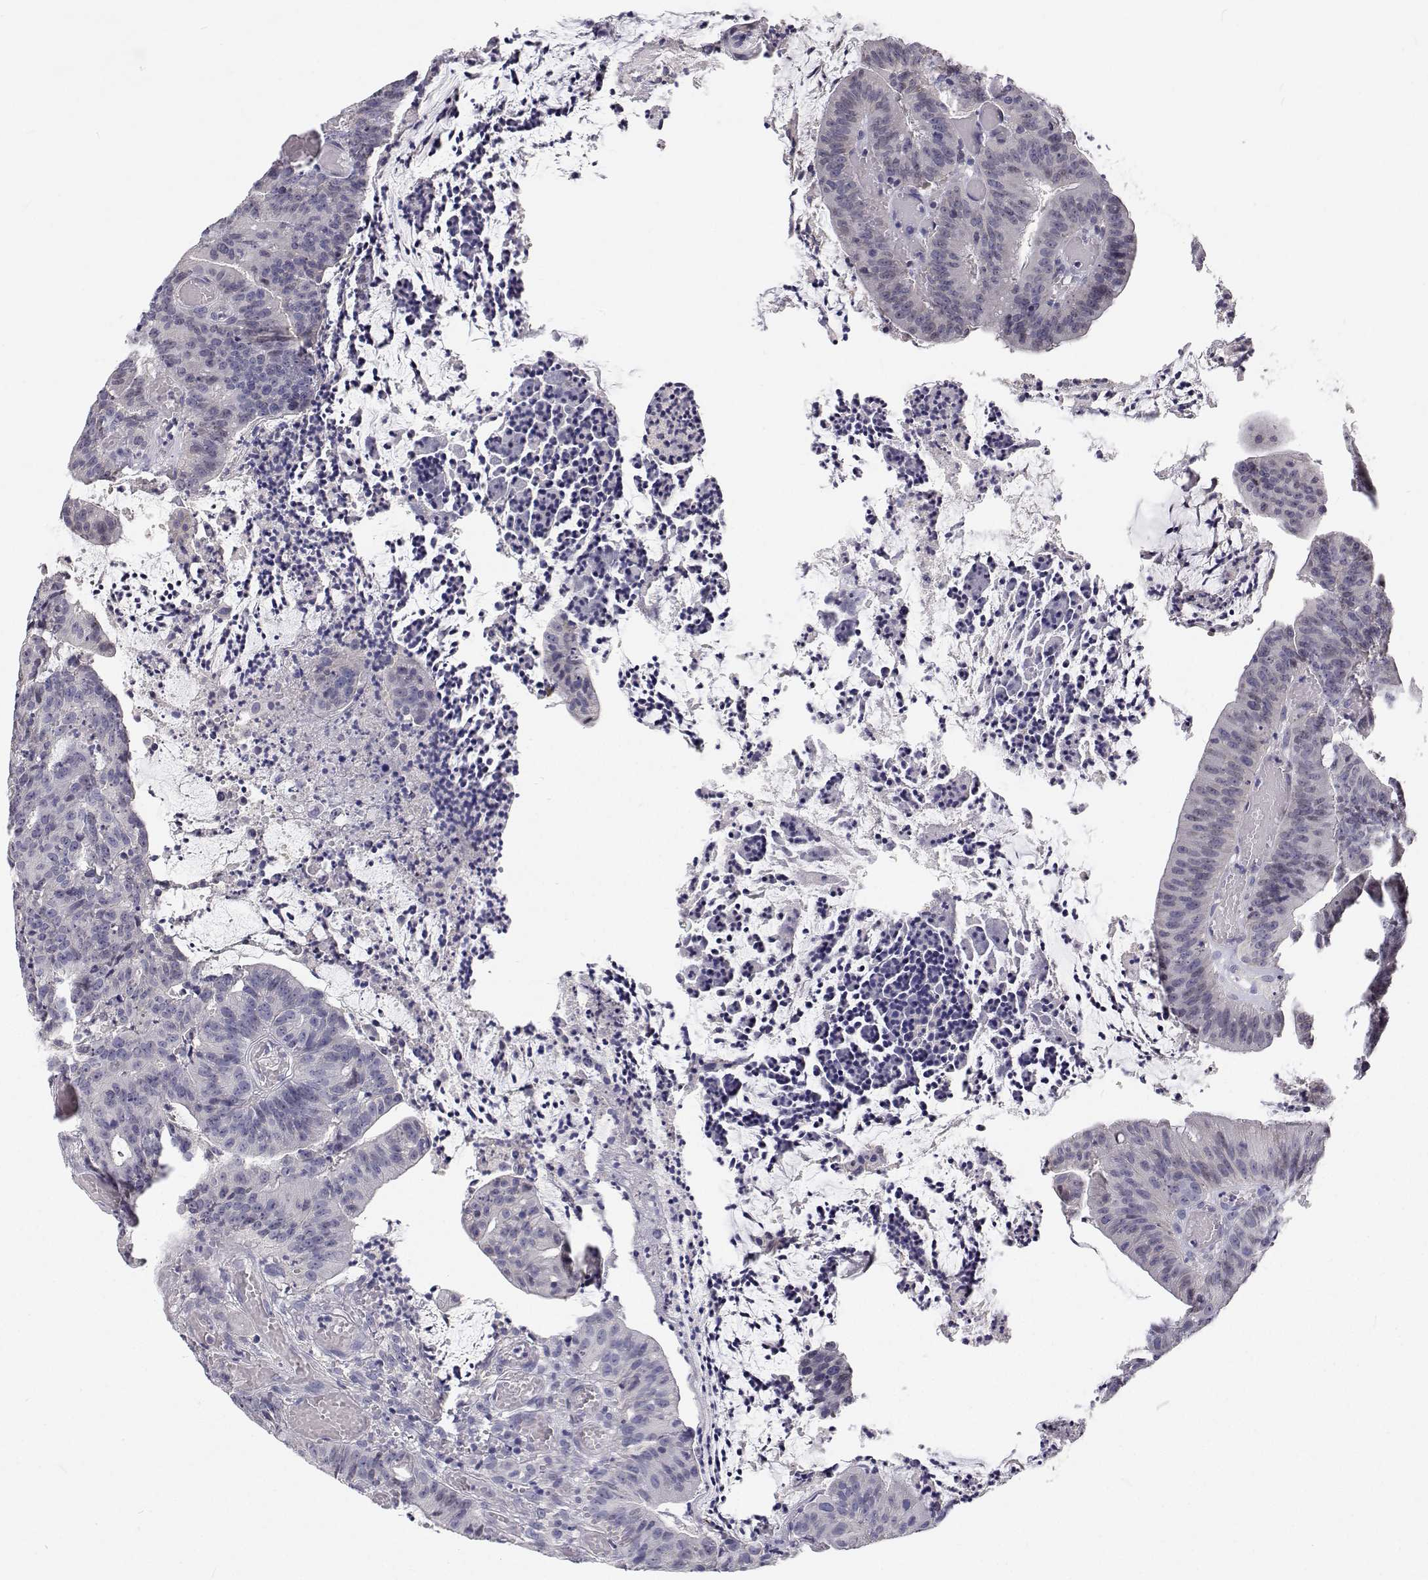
{"staining": {"intensity": "negative", "quantity": "none", "location": "none"}, "tissue": "colorectal cancer", "cell_type": "Tumor cells", "image_type": "cancer", "snomed": [{"axis": "morphology", "description": "Adenocarcinoma, NOS"}, {"axis": "topography", "description": "Colon"}], "caption": "There is no significant staining in tumor cells of colorectal cancer.", "gene": "MYPN", "patient": {"sex": "female", "age": 78}}